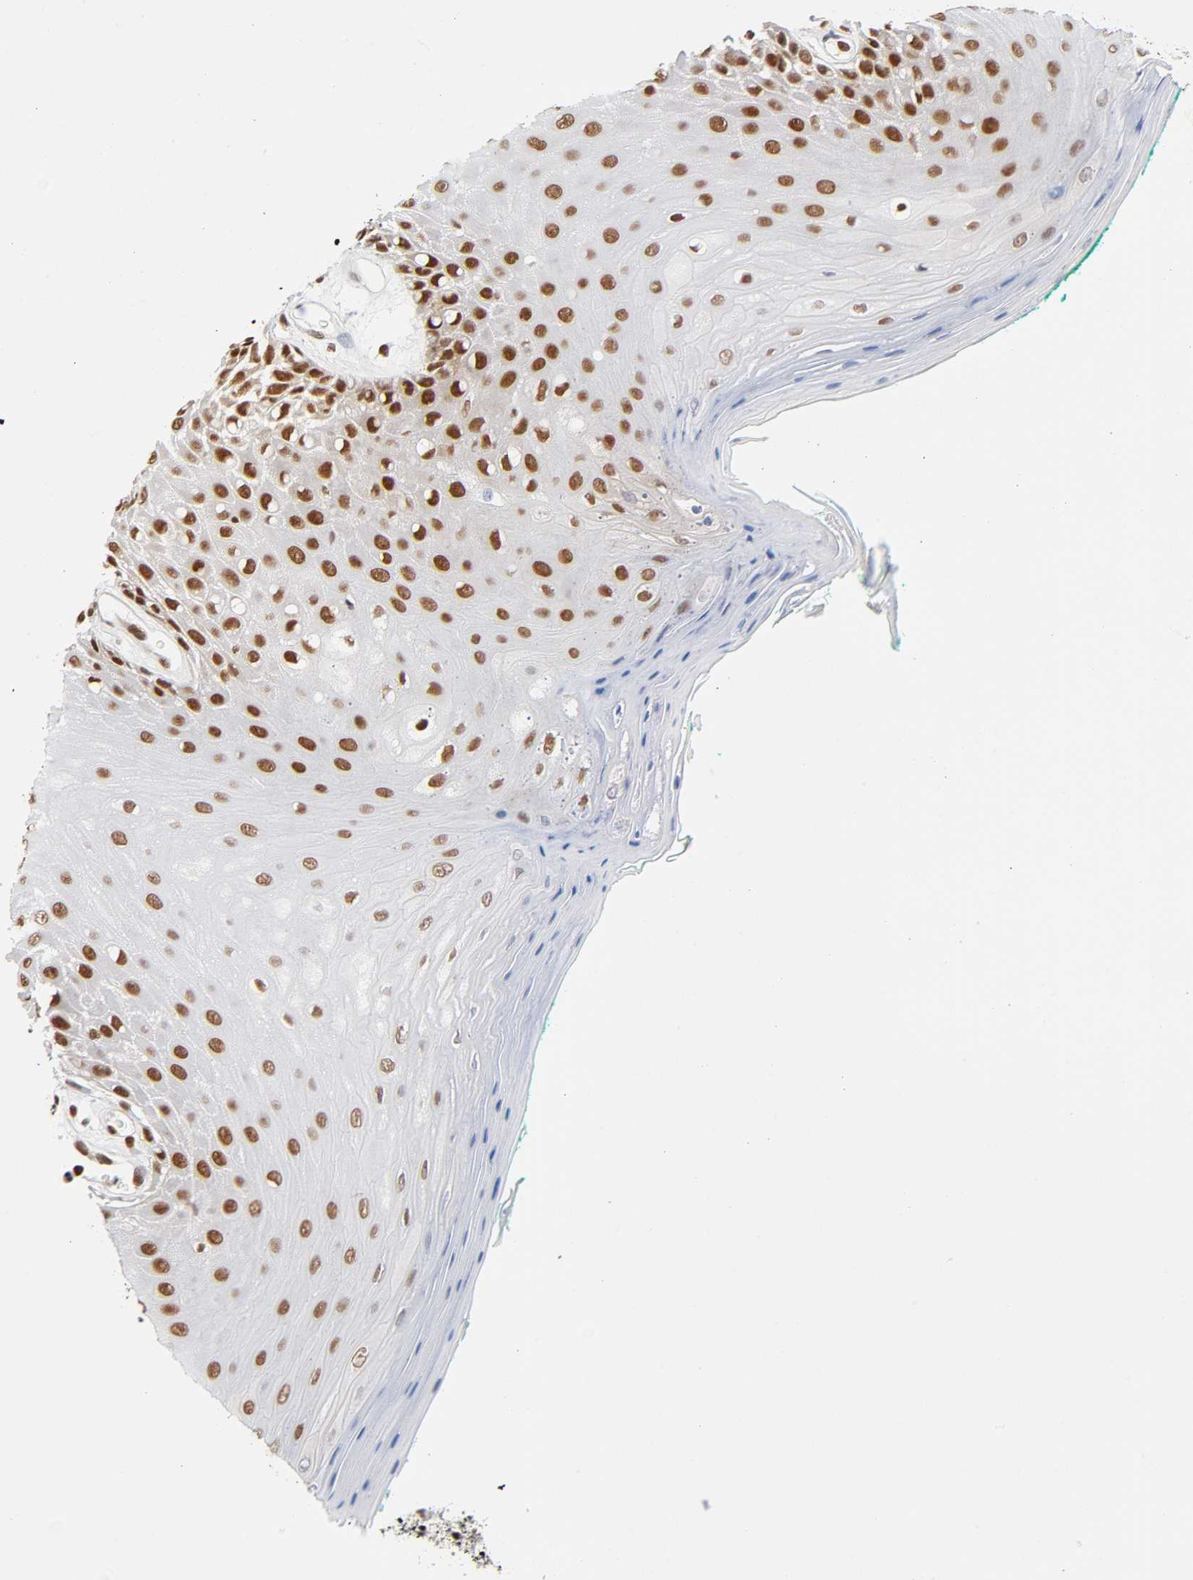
{"staining": {"intensity": "strong", "quantity": ">75%", "location": "nuclear"}, "tissue": "oral mucosa", "cell_type": "Squamous epithelial cells", "image_type": "normal", "snomed": [{"axis": "morphology", "description": "Normal tissue, NOS"}, {"axis": "morphology", "description": "Squamous cell carcinoma, NOS"}, {"axis": "topography", "description": "Skeletal muscle"}, {"axis": "topography", "description": "Oral tissue"}, {"axis": "topography", "description": "Head-Neck"}], "caption": "Immunohistochemical staining of benign human oral mucosa reveals >75% levels of strong nuclear protein expression in about >75% of squamous epithelial cells.", "gene": "ILKAP", "patient": {"sex": "female", "age": 84}}